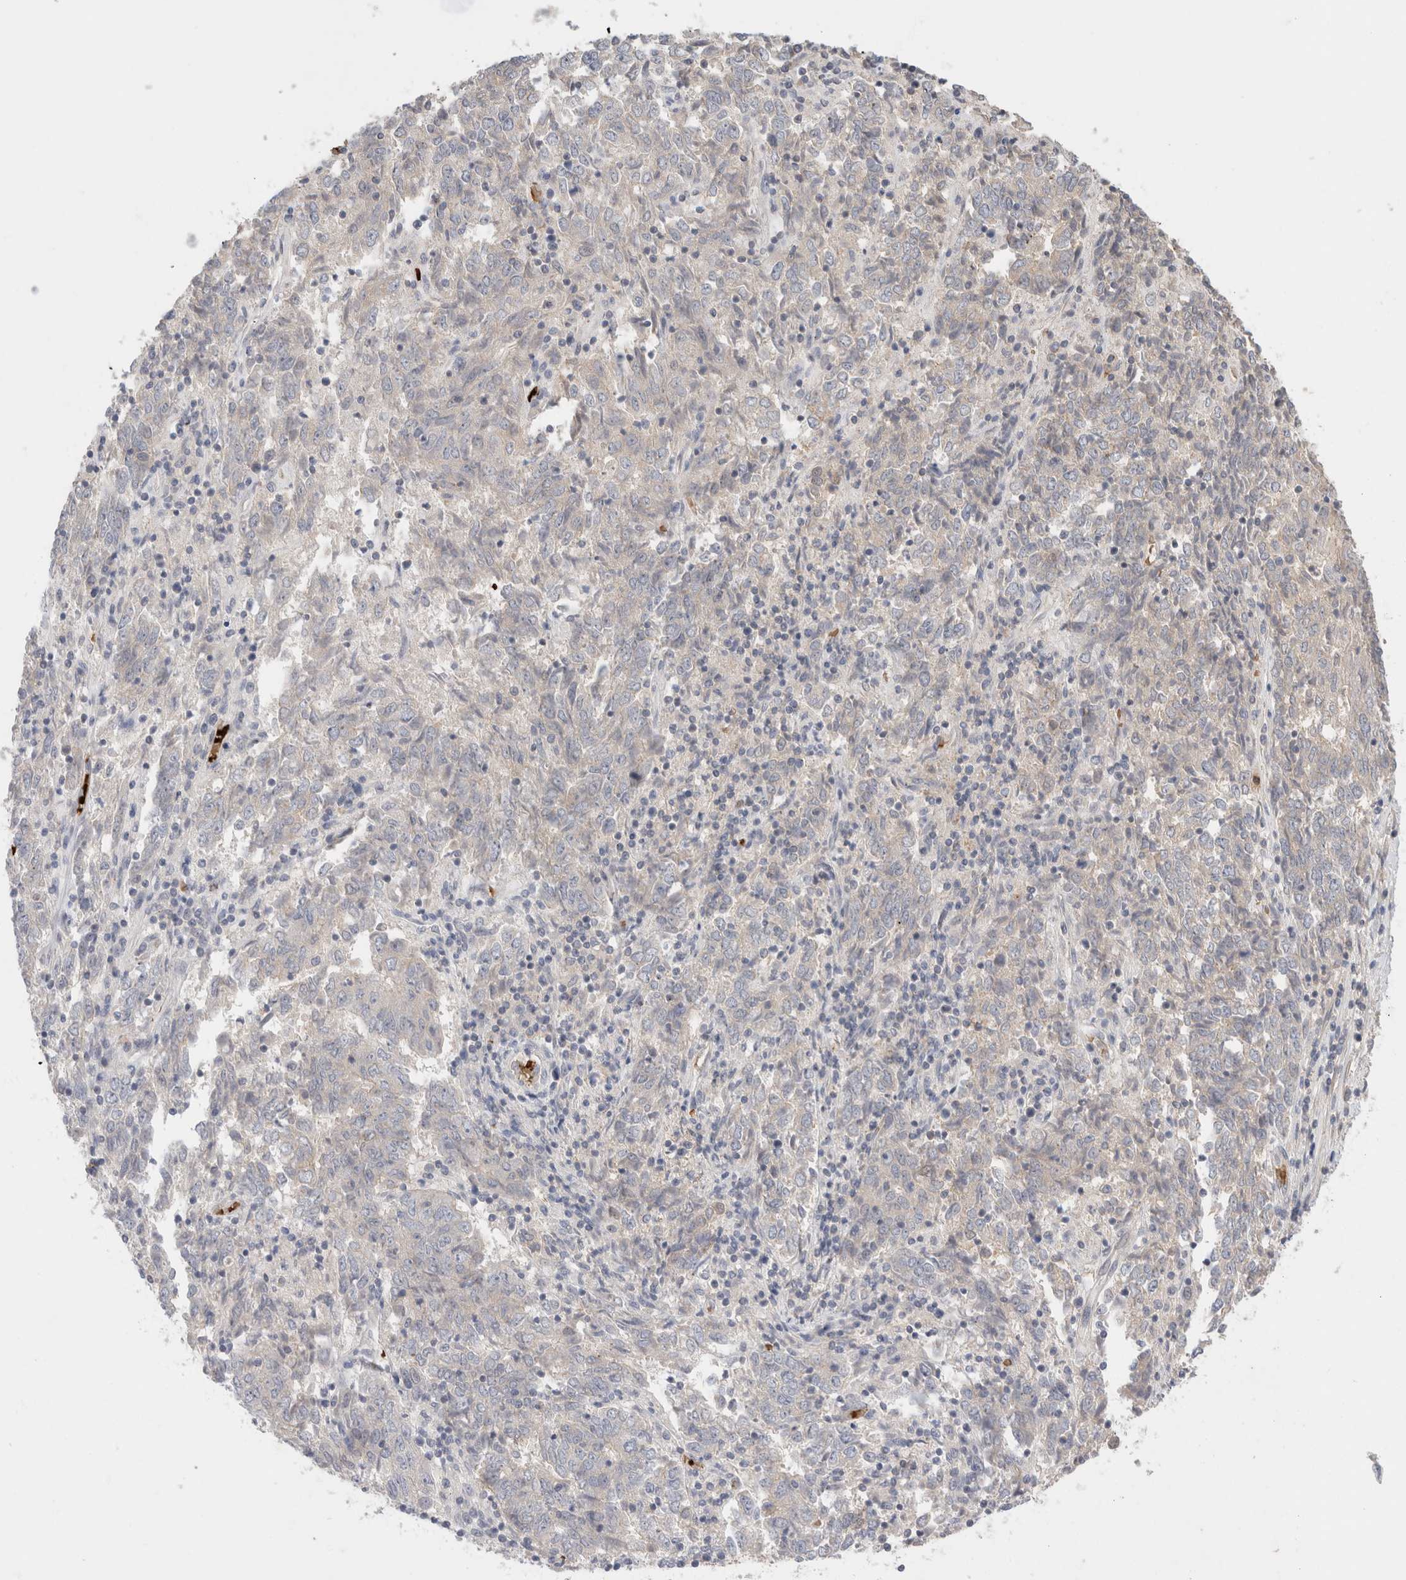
{"staining": {"intensity": "weak", "quantity": "<25%", "location": "cytoplasmic/membranous"}, "tissue": "endometrial cancer", "cell_type": "Tumor cells", "image_type": "cancer", "snomed": [{"axis": "morphology", "description": "Adenocarcinoma, NOS"}, {"axis": "topography", "description": "Endometrium"}], "caption": "Tumor cells are negative for protein expression in human endometrial cancer (adenocarcinoma). (Stains: DAB IHC with hematoxylin counter stain, Microscopy: brightfield microscopy at high magnification).", "gene": "MST1", "patient": {"sex": "female", "age": 80}}